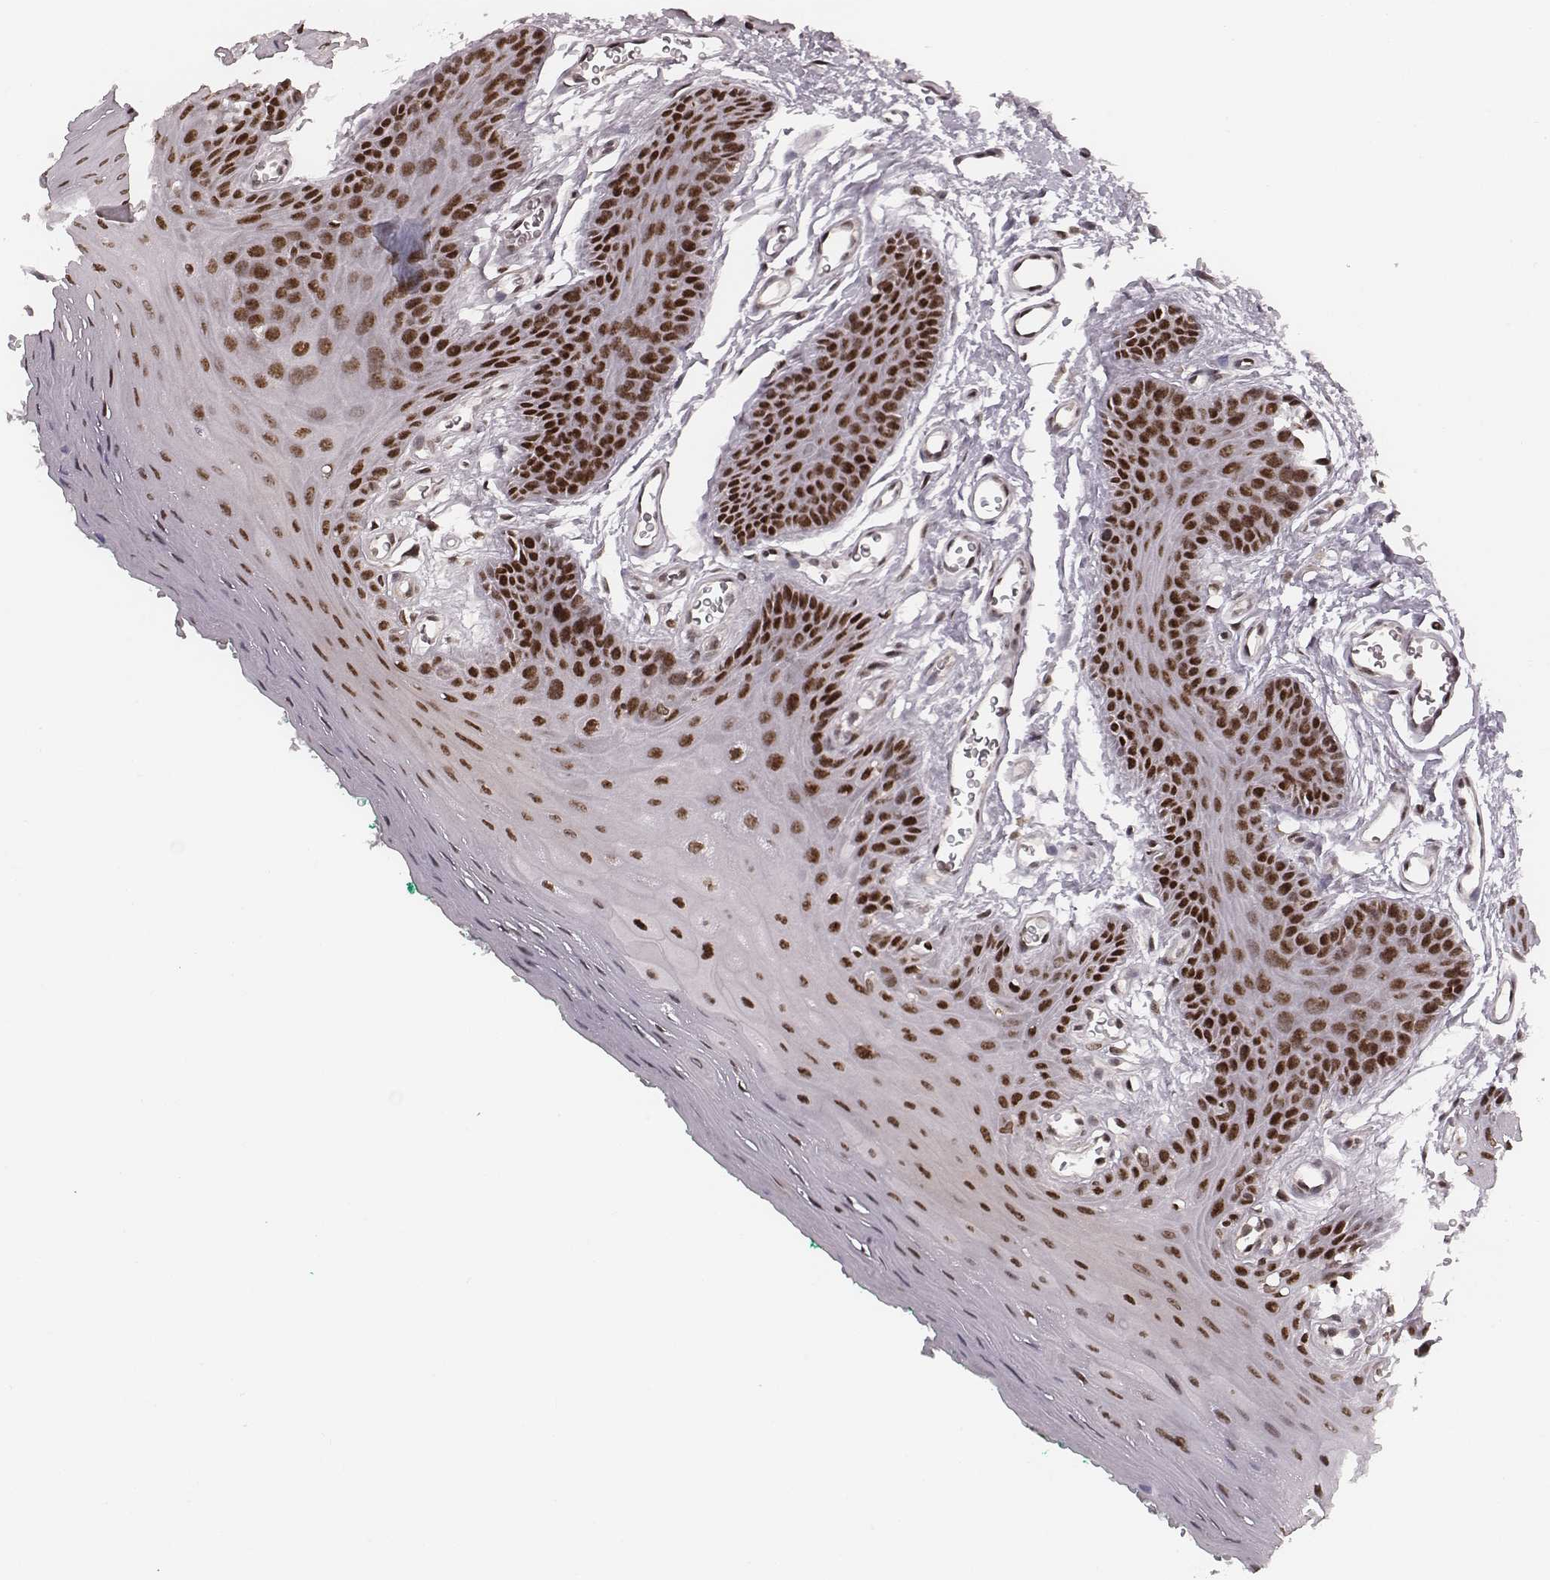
{"staining": {"intensity": "moderate", "quantity": ">75%", "location": "nuclear"}, "tissue": "oral mucosa", "cell_type": "Squamous epithelial cells", "image_type": "normal", "snomed": [{"axis": "morphology", "description": "Normal tissue, NOS"}, {"axis": "morphology", "description": "Squamous cell carcinoma, NOS"}, {"axis": "topography", "description": "Oral tissue"}, {"axis": "topography", "description": "Head-Neck"}], "caption": "Oral mucosa stained with IHC exhibits moderate nuclear staining in approximately >75% of squamous epithelial cells. (Stains: DAB in brown, nuclei in blue, Microscopy: brightfield microscopy at high magnification).", "gene": "VRK3", "patient": {"sex": "female", "age": 50}}